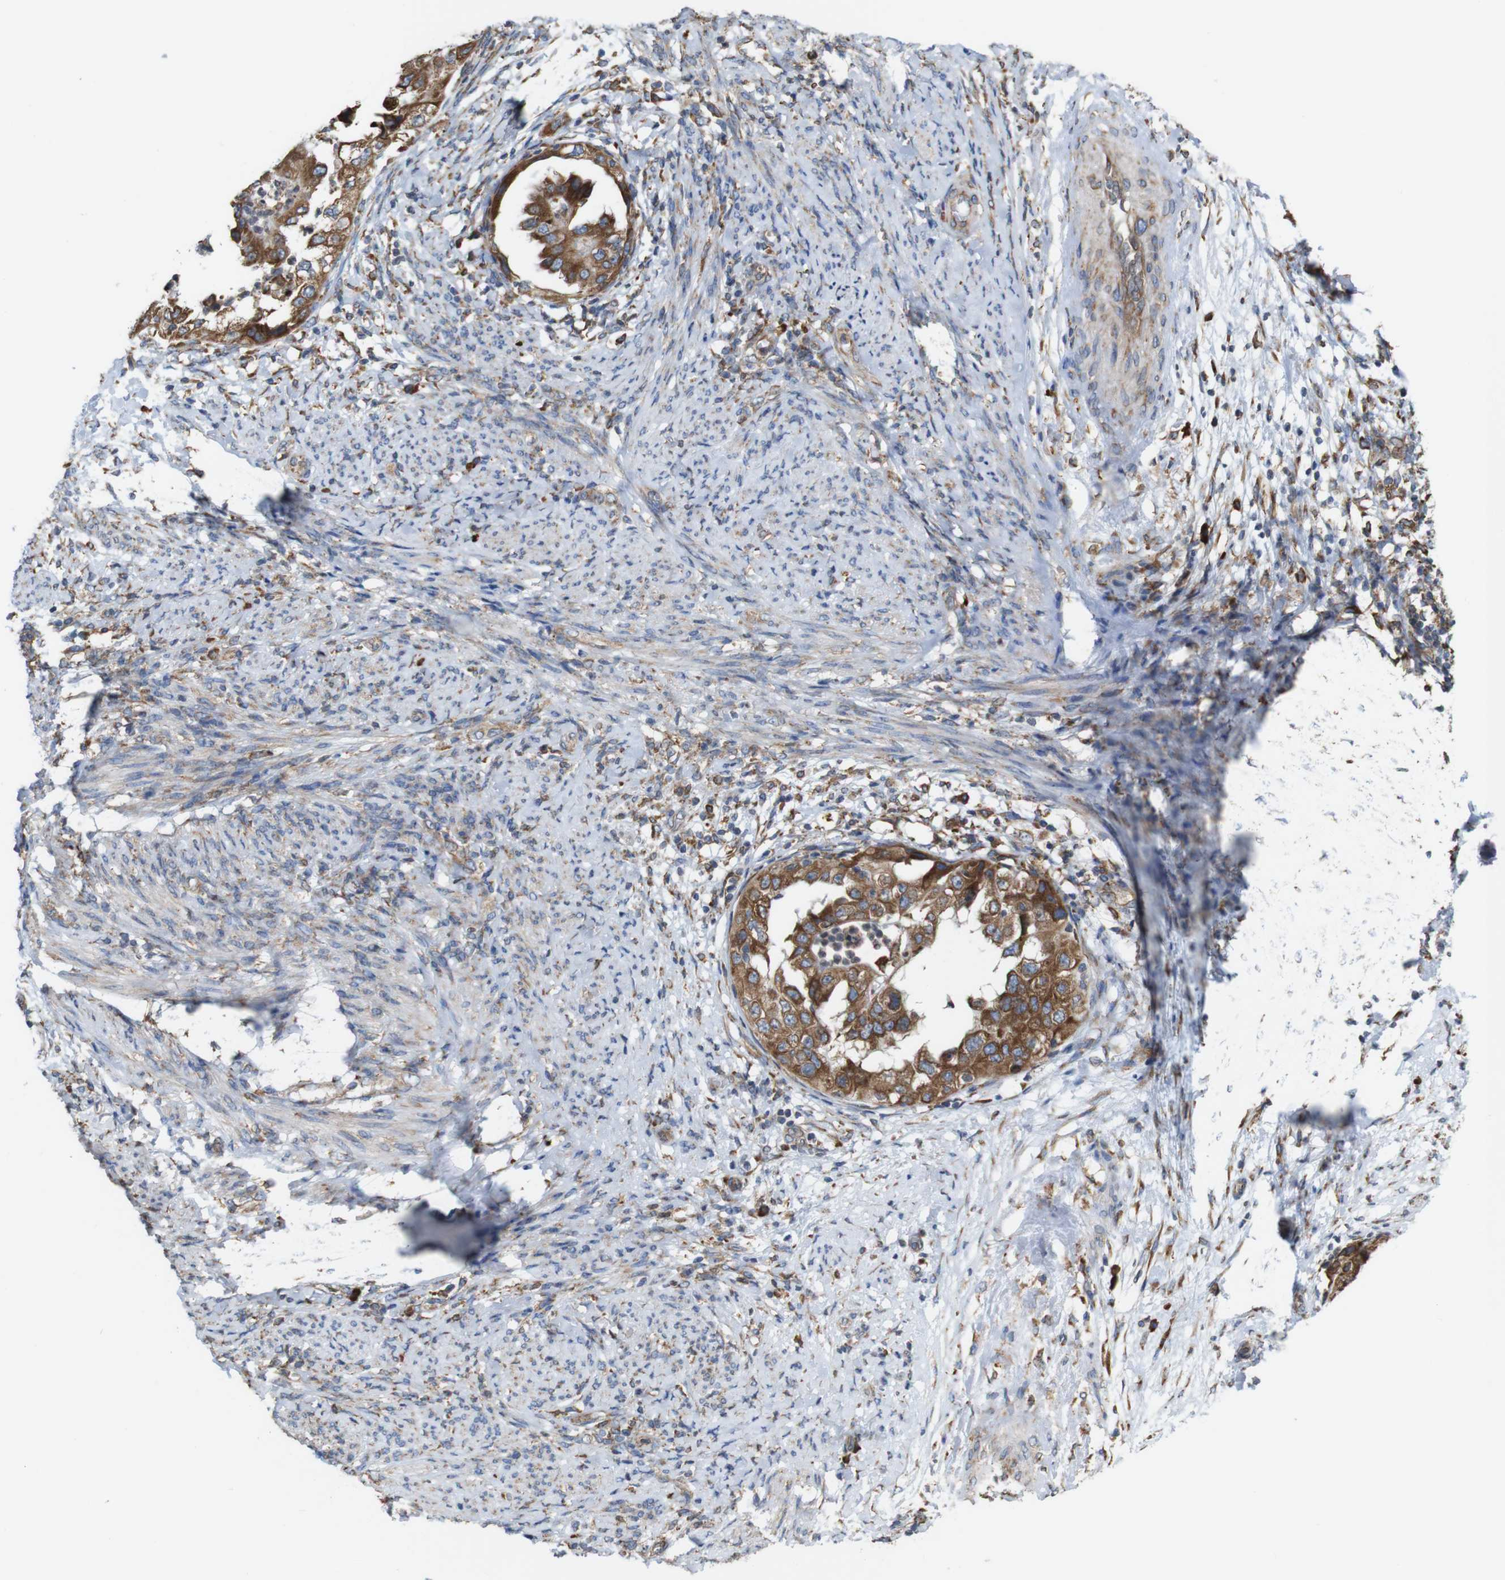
{"staining": {"intensity": "moderate", "quantity": ">75%", "location": "cytoplasmic/membranous"}, "tissue": "endometrial cancer", "cell_type": "Tumor cells", "image_type": "cancer", "snomed": [{"axis": "morphology", "description": "Adenocarcinoma, NOS"}, {"axis": "topography", "description": "Endometrium"}], "caption": "Moderate cytoplasmic/membranous protein expression is seen in approximately >75% of tumor cells in endometrial adenocarcinoma. (Stains: DAB in brown, nuclei in blue, Microscopy: brightfield microscopy at high magnification).", "gene": "UGGT1", "patient": {"sex": "female", "age": 85}}